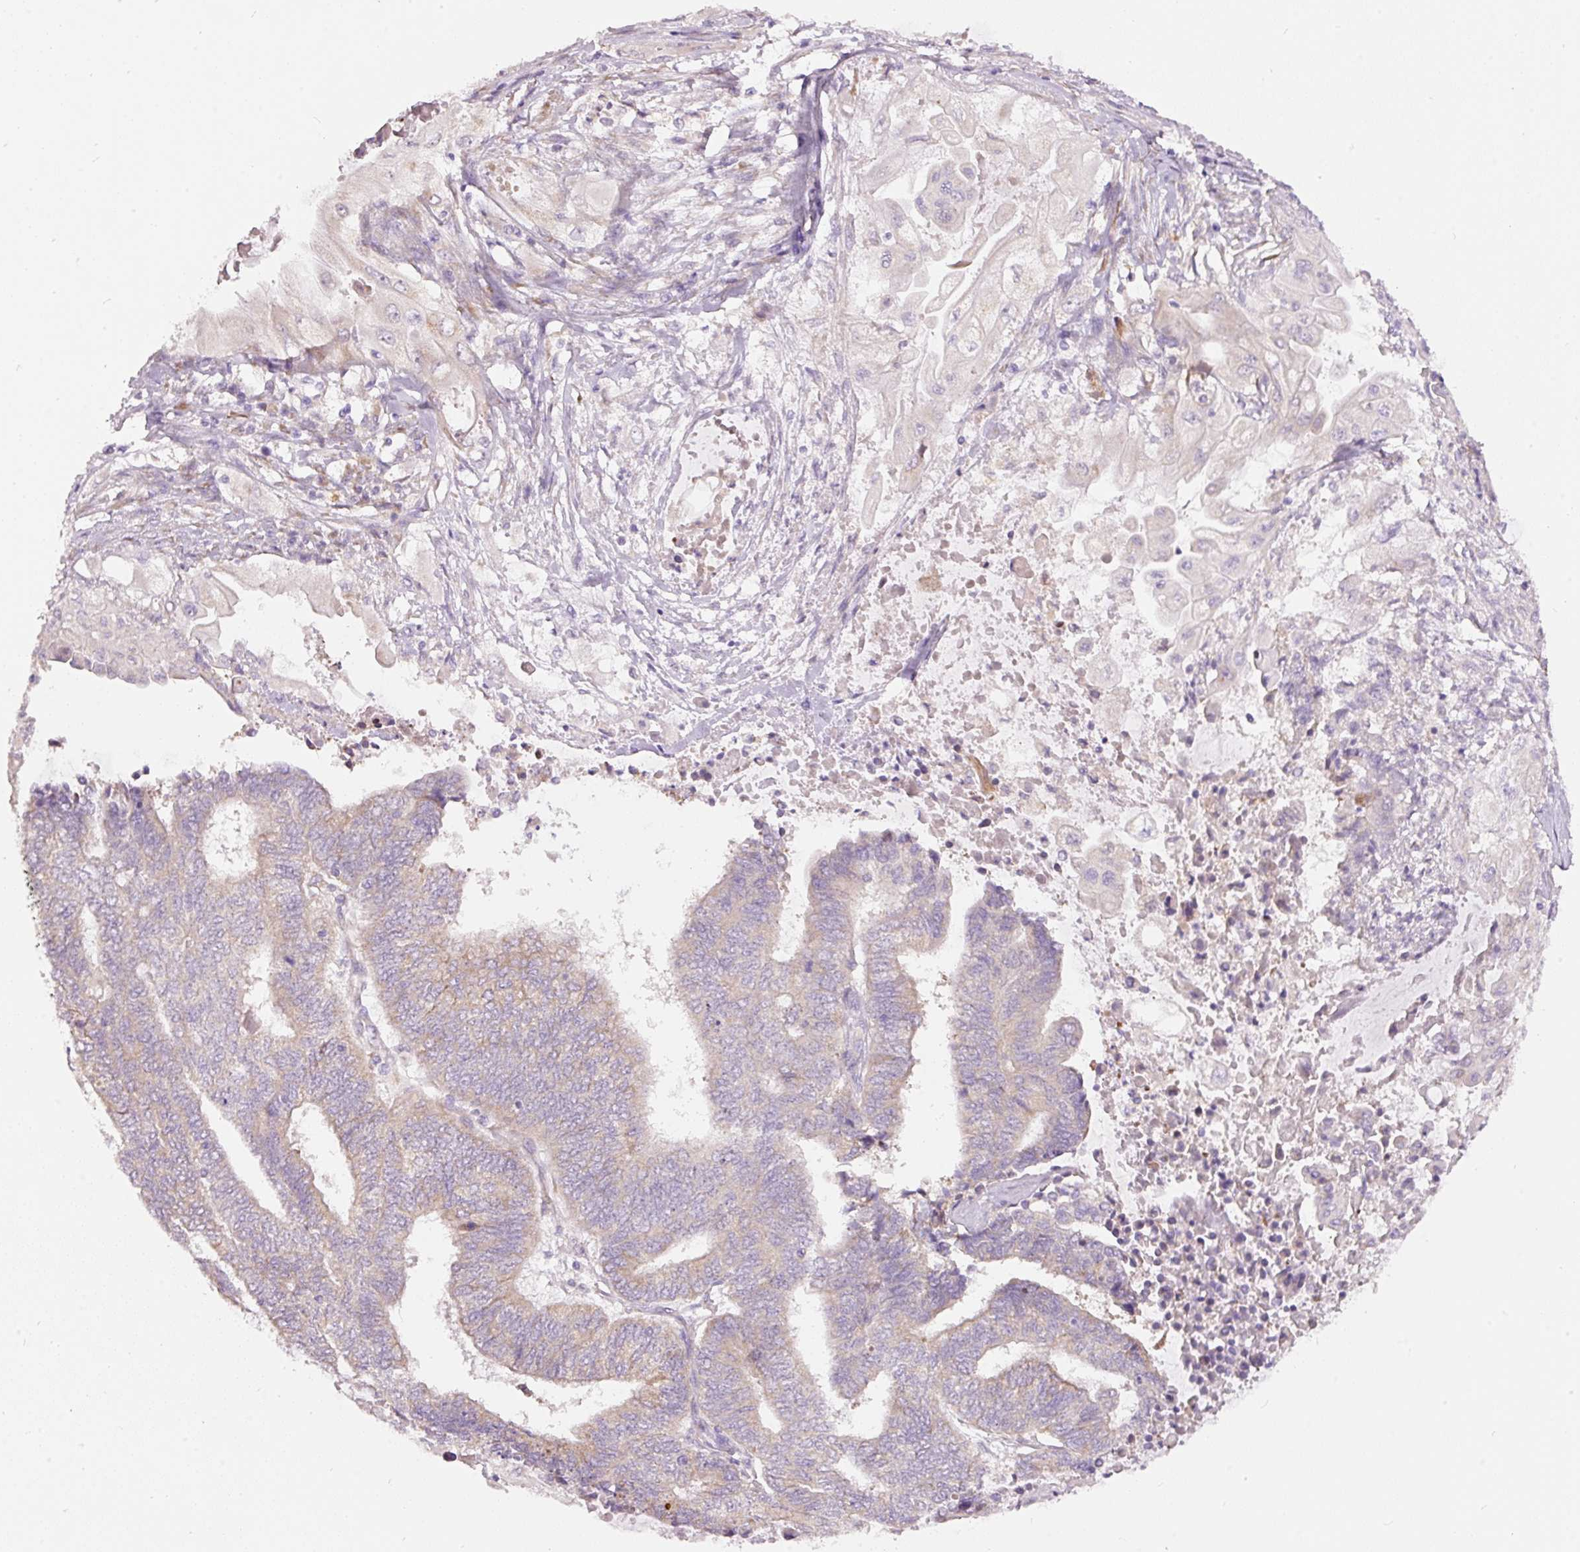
{"staining": {"intensity": "weak", "quantity": "<25%", "location": "cytoplasmic/membranous"}, "tissue": "endometrial cancer", "cell_type": "Tumor cells", "image_type": "cancer", "snomed": [{"axis": "morphology", "description": "Adenocarcinoma, NOS"}, {"axis": "topography", "description": "Uterus"}, {"axis": "topography", "description": "Endometrium"}], "caption": "Immunohistochemistry histopathology image of neoplastic tissue: endometrial cancer (adenocarcinoma) stained with DAB exhibits no significant protein staining in tumor cells.", "gene": "RSPO2", "patient": {"sex": "female", "age": 70}}